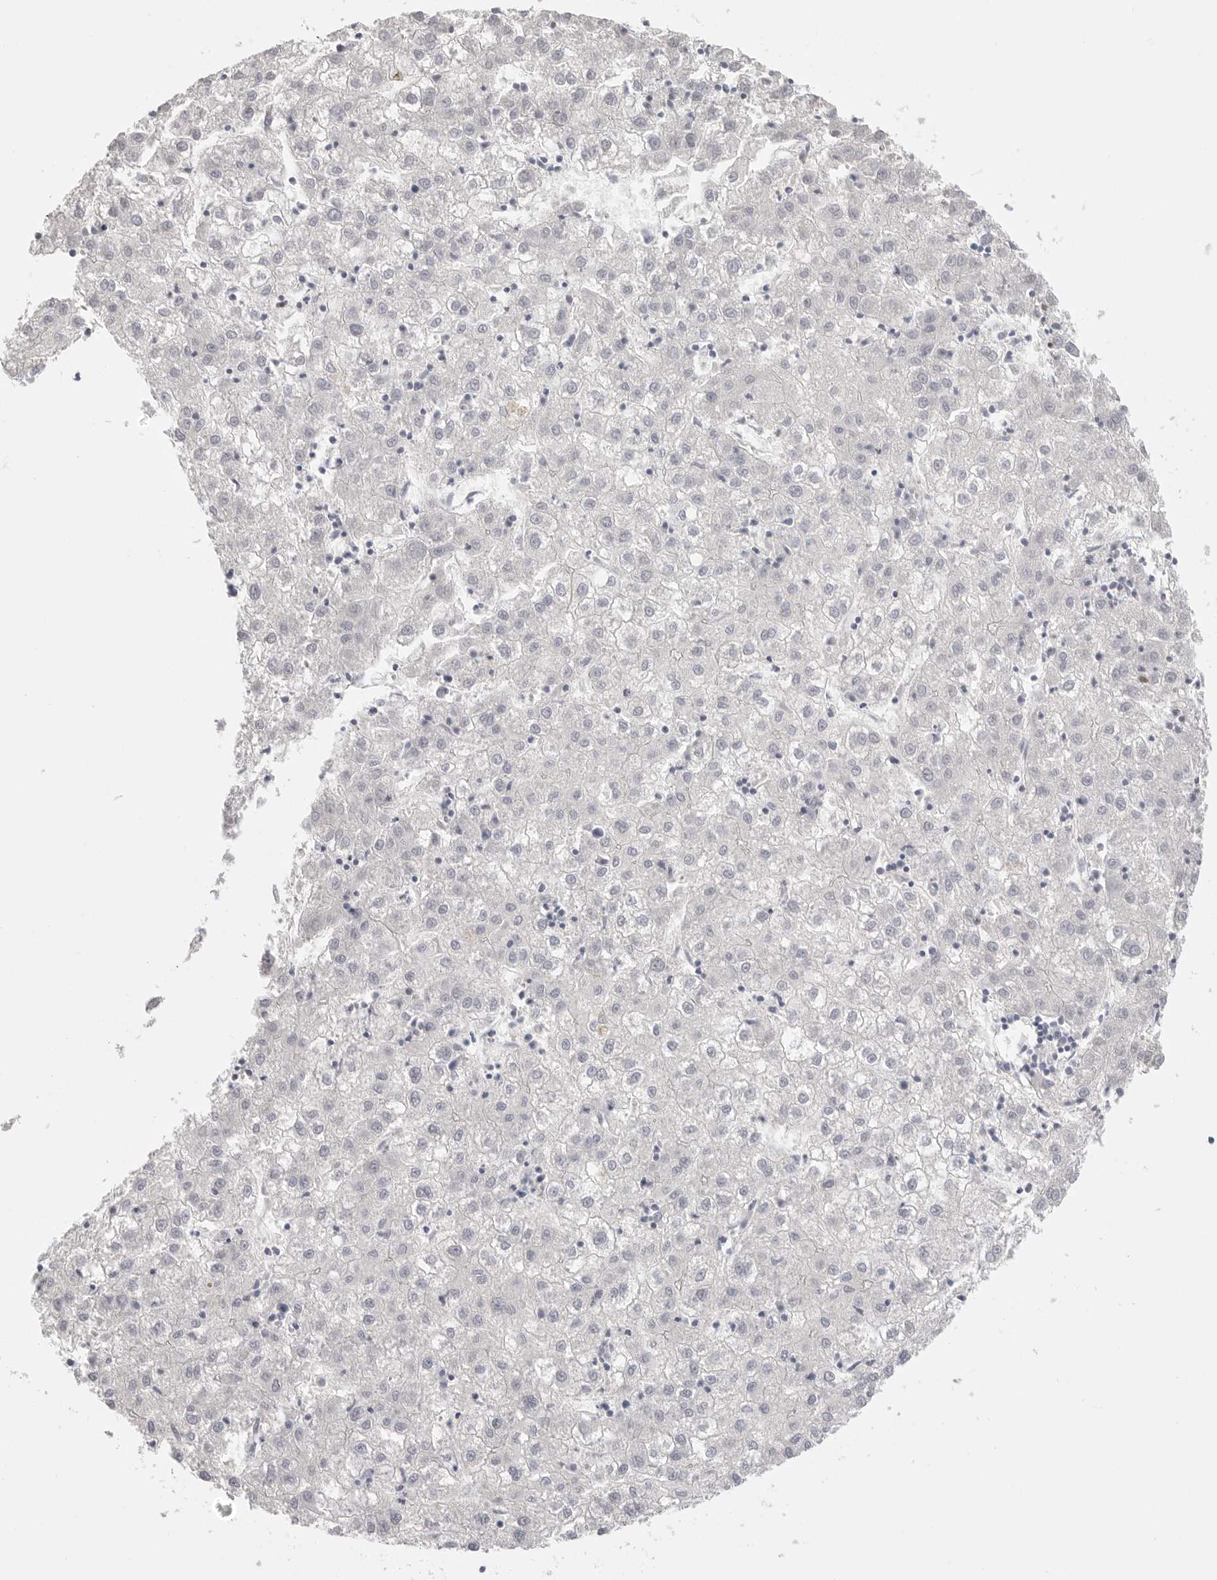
{"staining": {"intensity": "negative", "quantity": "none", "location": "none"}, "tissue": "liver cancer", "cell_type": "Tumor cells", "image_type": "cancer", "snomed": [{"axis": "morphology", "description": "Carcinoma, Hepatocellular, NOS"}, {"axis": "topography", "description": "Liver"}], "caption": "An IHC image of hepatocellular carcinoma (liver) is shown. There is no staining in tumor cells of hepatocellular carcinoma (liver).", "gene": "FBN2", "patient": {"sex": "male", "age": 72}}